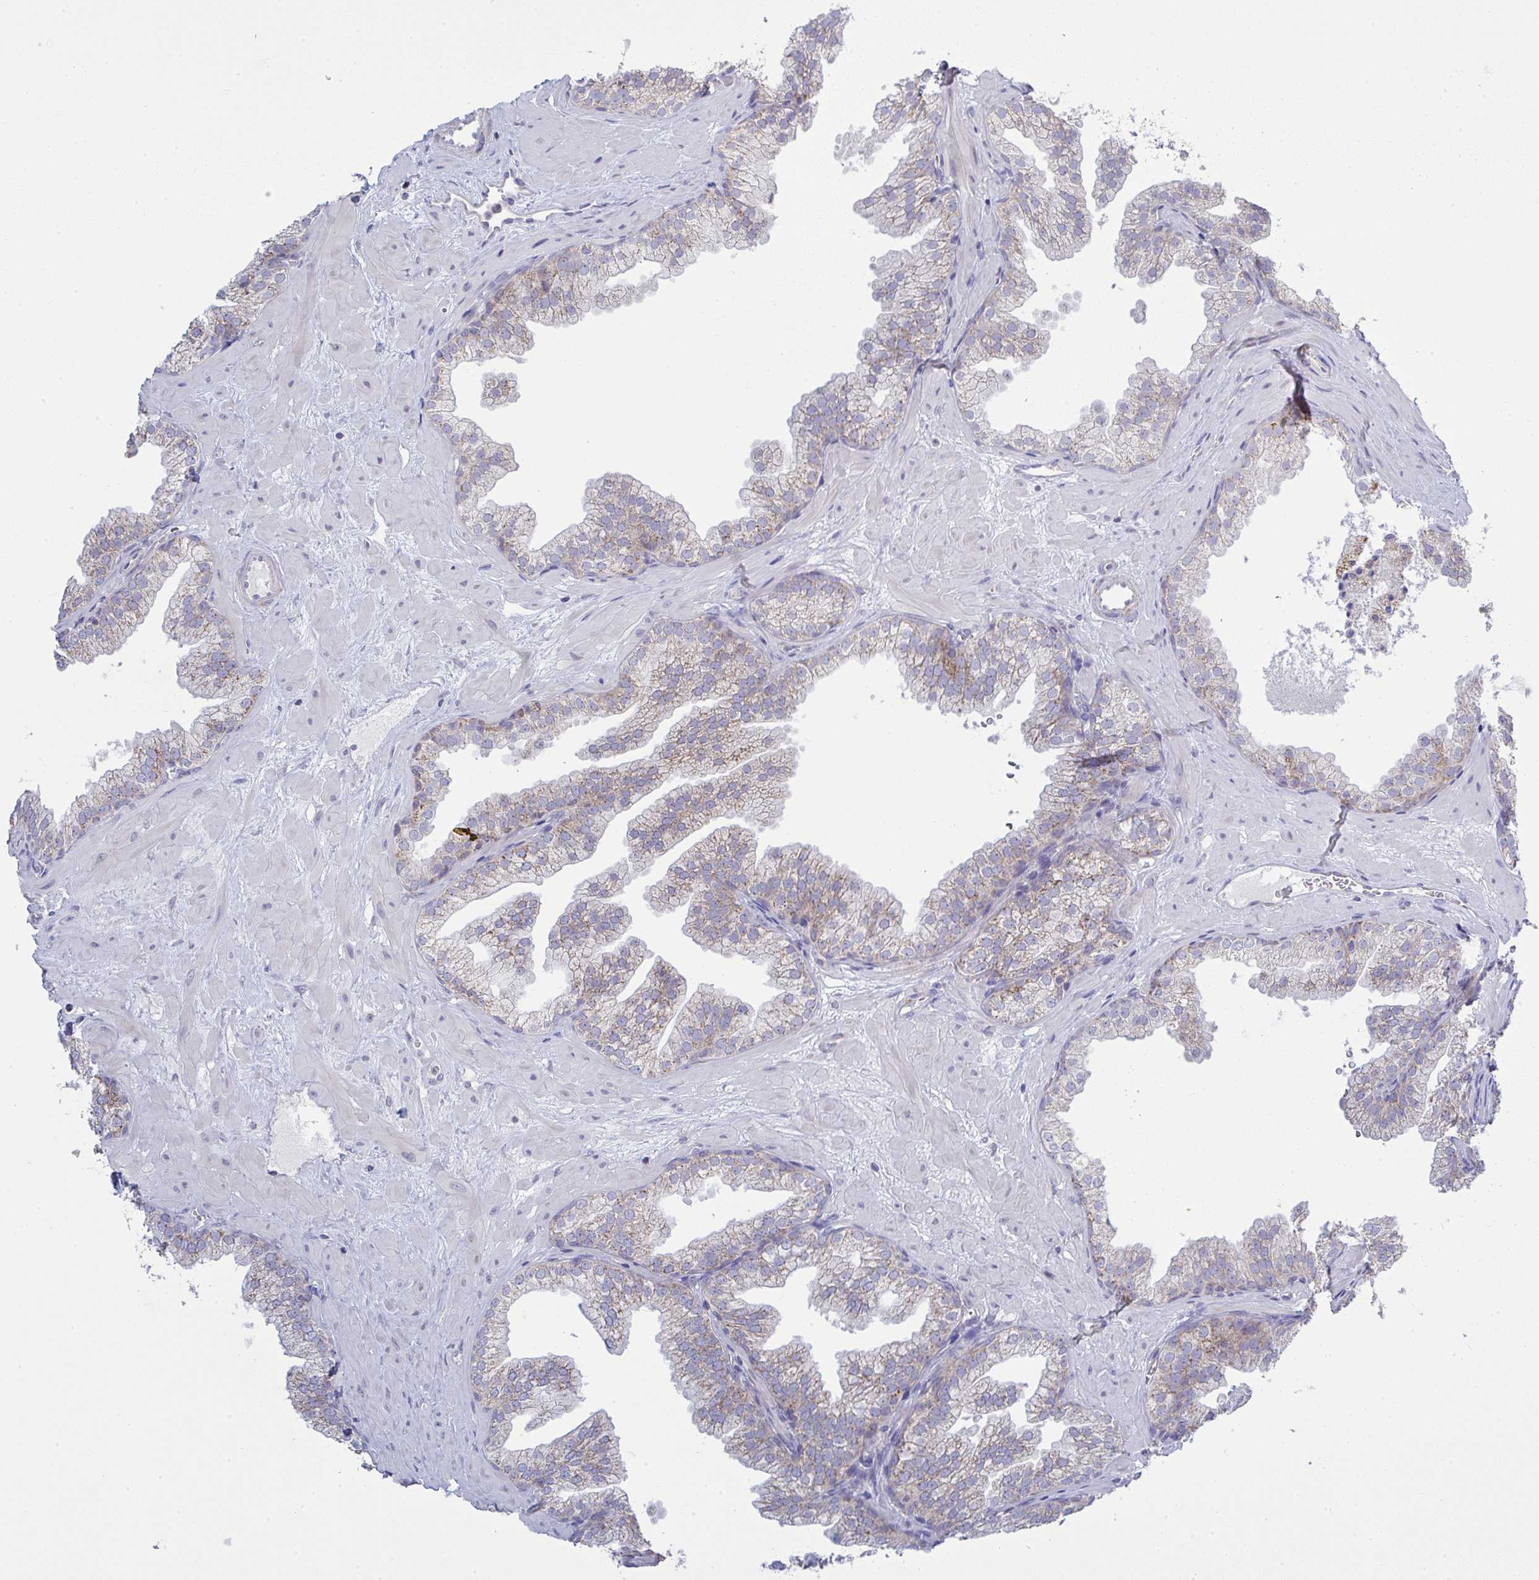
{"staining": {"intensity": "weak", "quantity": "25%-75%", "location": "cytoplasmic/membranous"}, "tissue": "prostate", "cell_type": "Glandular cells", "image_type": "normal", "snomed": [{"axis": "morphology", "description": "Normal tissue, NOS"}, {"axis": "topography", "description": "Prostate"}], "caption": "High-magnification brightfield microscopy of unremarkable prostate stained with DAB (brown) and counterstained with hematoxylin (blue). glandular cells exhibit weak cytoplasmic/membranous positivity is appreciated in about25%-75% of cells.", "gene": "NDUFA7", "patient": {"sex": "male", "age": 37}}